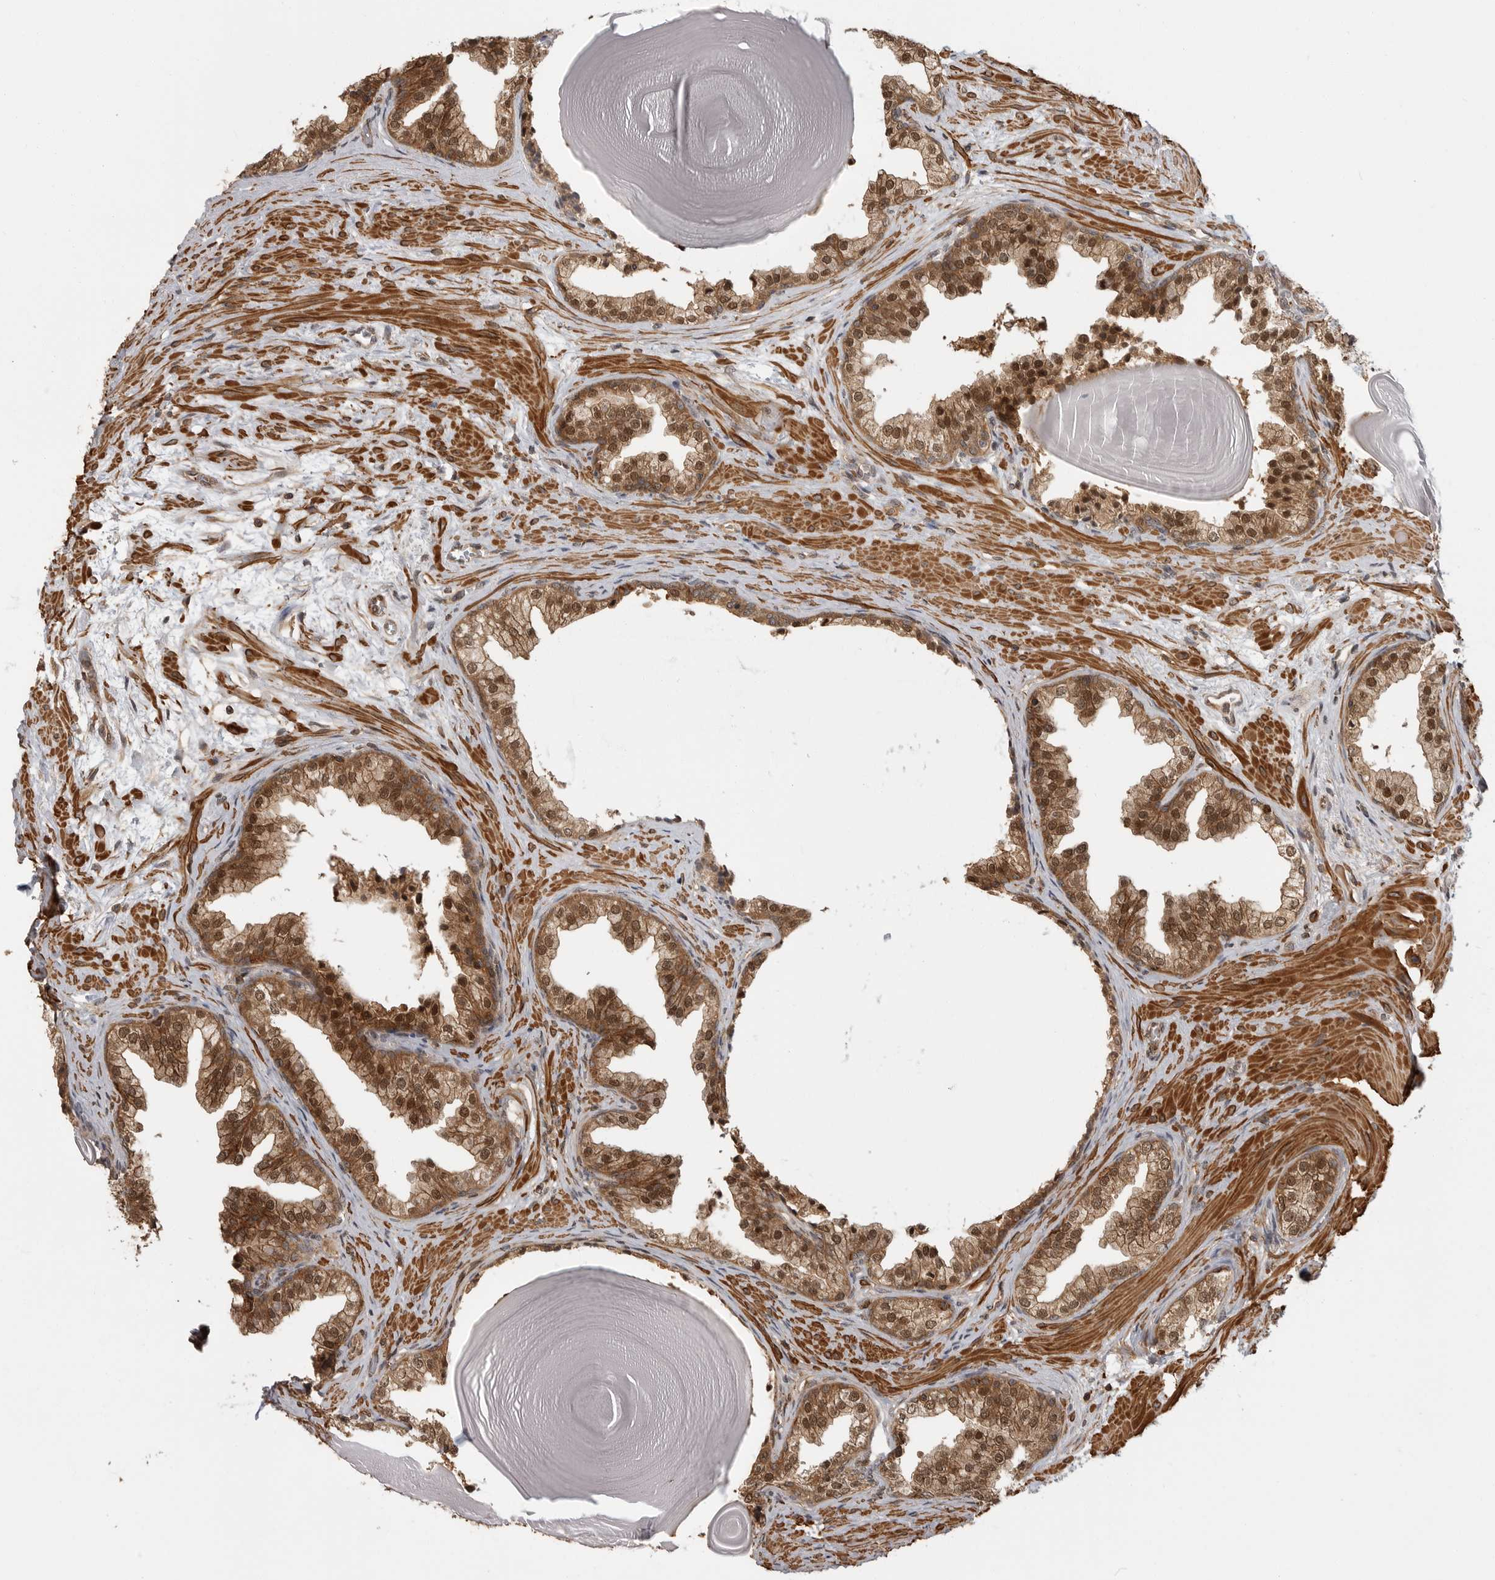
{"staining": {"intensity": "moderate", "quantity": ">75%", "location": "cytoplasmic/membranous,nuclear"}, "tissue": "prostate", "cell_type": "Glandular cells", "image_type": "normal", "snomed": [{"axis": "morphology", "description": "Normal tissue, NOS"}, {"axis": "topography", "description": "Prostate"}], "caption": "Immunohistochemistry (IHC) histopathology image of unremarkable prostate: prostate stained using immunohistochemistry exhibits medium levels of moderate protein expression localized specifically in the cytoplasmic/membranous,nuclear of glandular cells, appearing as a cytoplasmic/membranous,nuclear brown color.", "gene": "ERN1", "patient": {"sex": "male", "age": 48}}